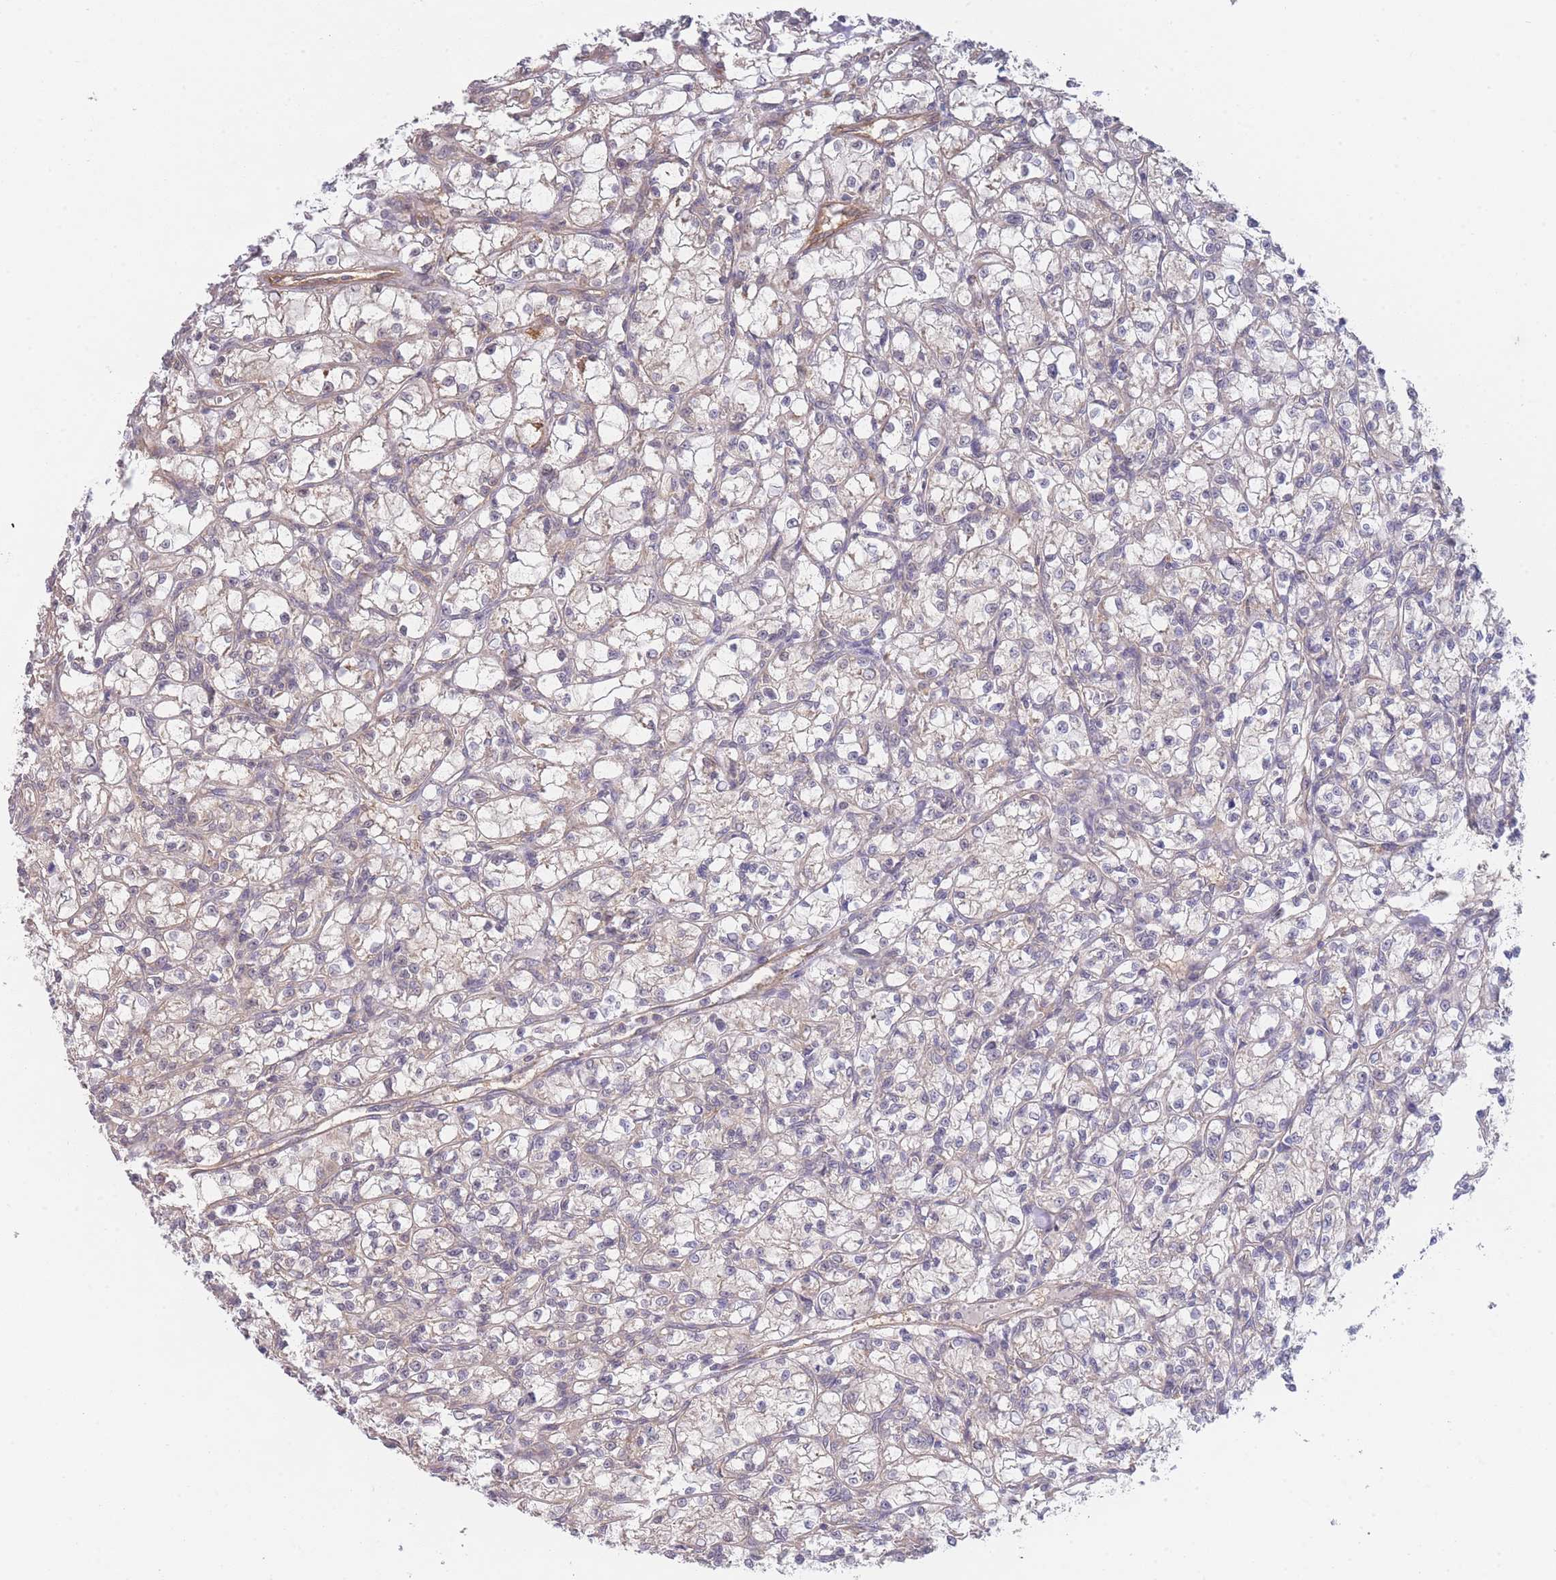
{"staining": {"intensity": "weak", "quantity": "25%-75%", "location": "cytoplasmic/membranous"}, "tissue": "renal cancer", "cell_type": "Tumor cells", "image_type": "cancer", "snomed": [{"axis": "morphology", "description": "Adenocarcinoma, NOS"}, {"axis": "topography", "description": "Kidney"}], "caption": "Renal cancer (adenocarcinoma) stained with immunohistochemistry shows weak cytoplasmic/membranous expression in about 25%-75% of tumor cells. The staining is performed using DAB (3,3'-diaminobenzidine) brown chromogen to label protein expression. The nuclei are counter-stained blue using hematoxylin.", "gene": "MRPS18B", "patient": {"sex": "female", "age": 59}}